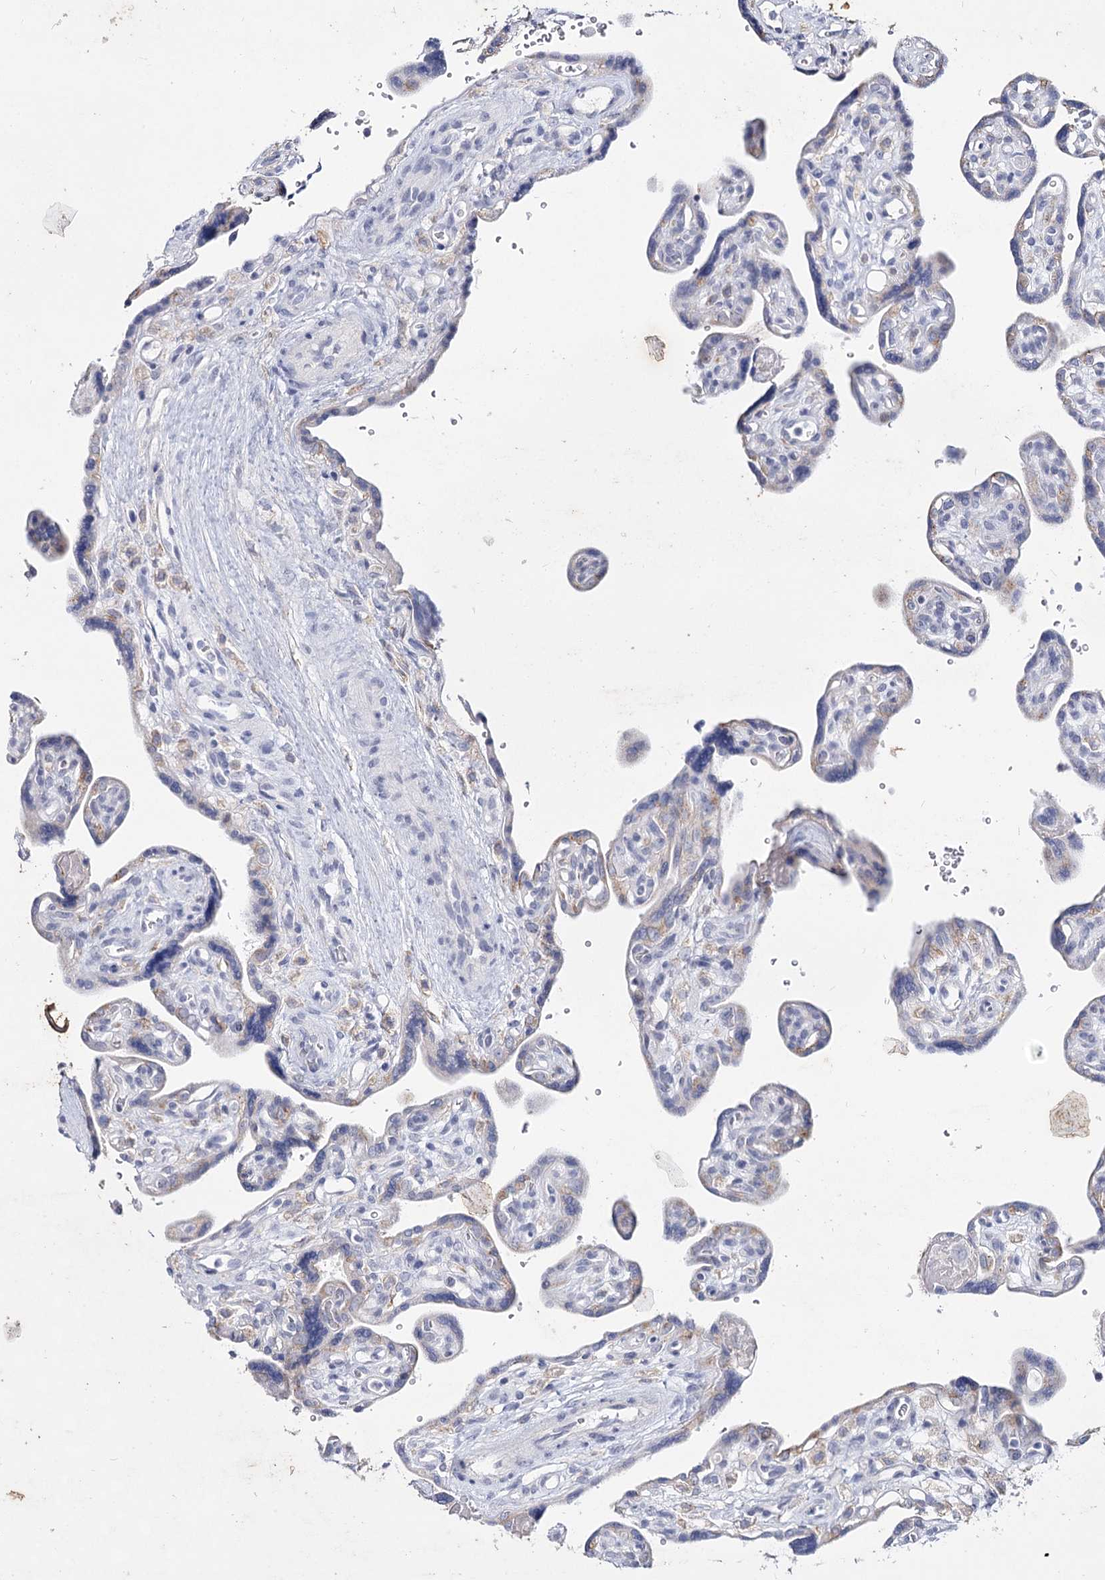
{"staining": {"intensity": "negative", "quantity": "none", "location": "none"}, "tissue": "placenta", "cell_type": "Decidual cells", "image_type": "normal", "snomed": [{"axis": "morphology", "description": "Normal tissue, NOS"}, {"axis": "topography", "description": "Placenta"}], "caption": "Protein analysis of normal placenta displays no significant staining in decidual cells.", "gene": "CCDC73", "patient": {"sex": "female", "age": 39}}